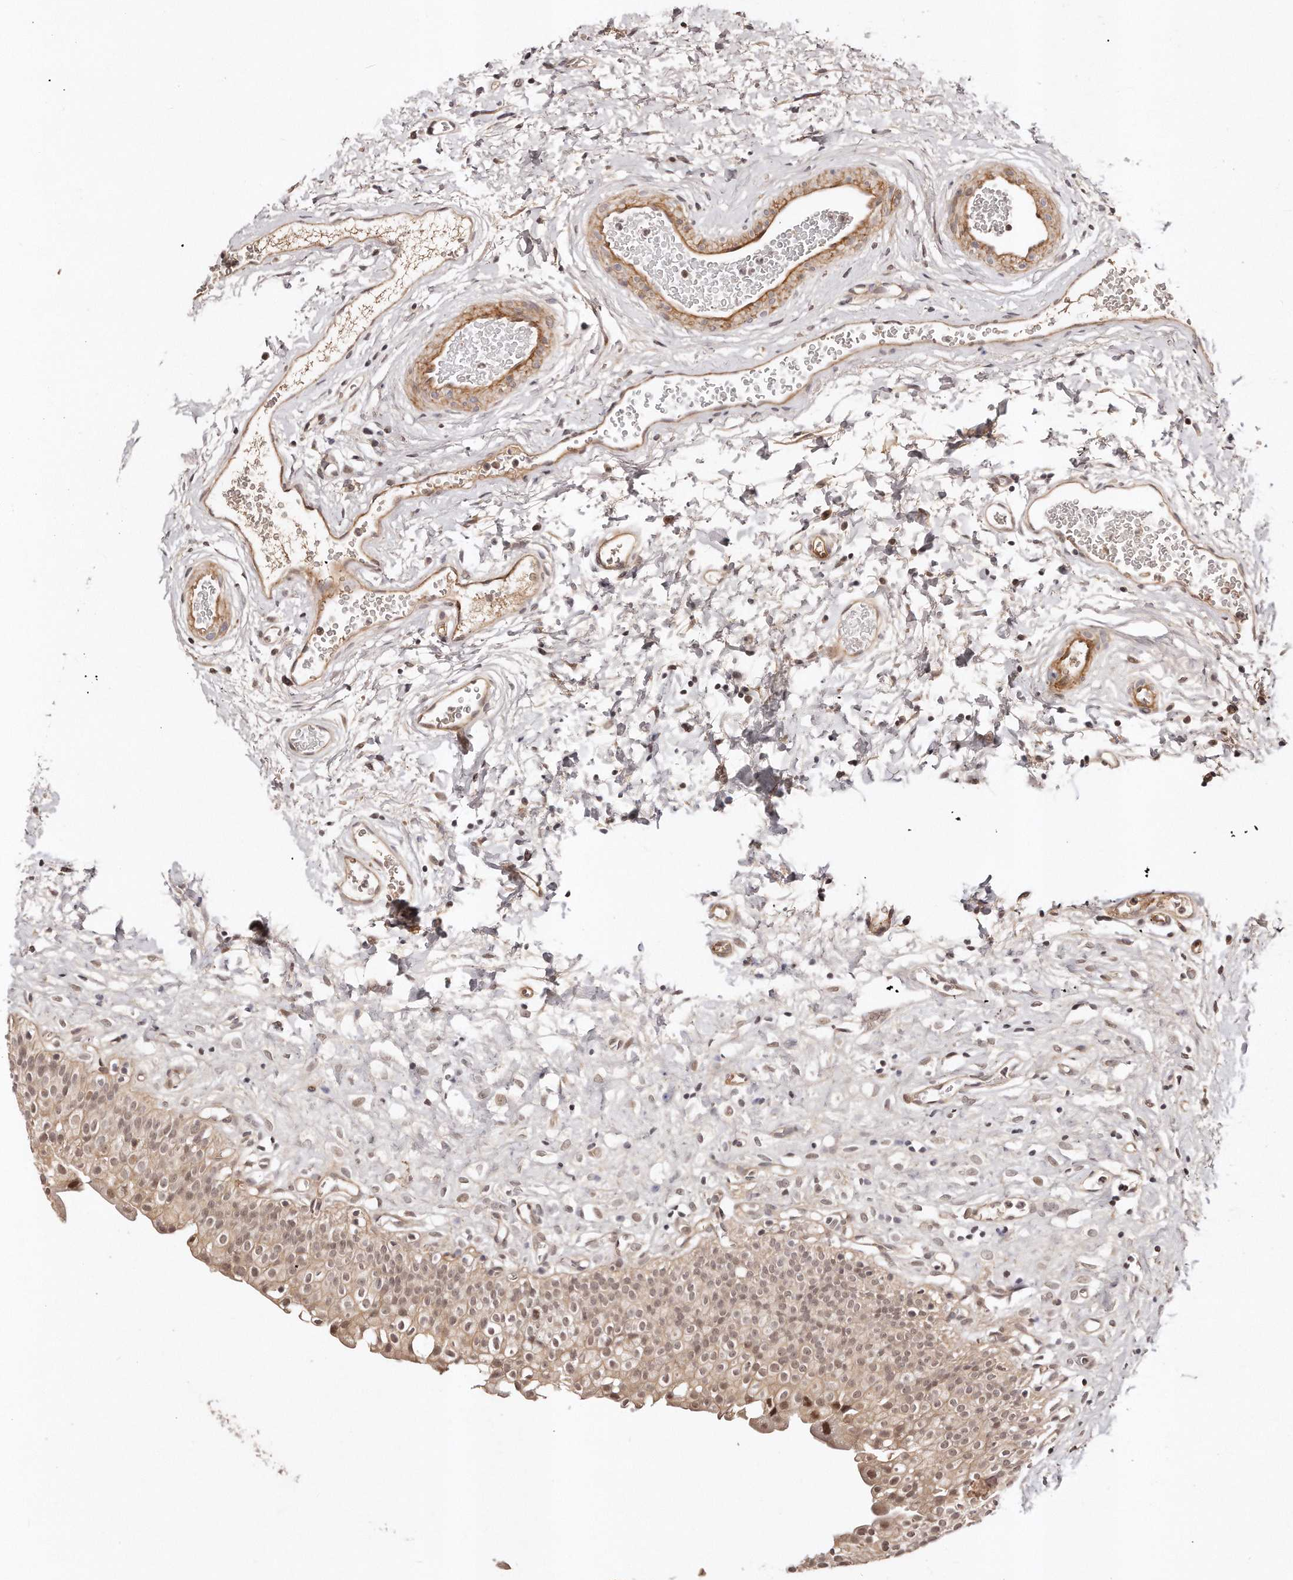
{"staining": {"intensity": "moderate", "quantity": "25%-75%", "location": "cytoplasmic/membranous,nuclear"}, "tissue": "urinary bladder", "cell_type": "Urothelial cells", "image_type": "normal", "snomed": [{"axis": "morphology", "description": "Normal tissue, NOS"}, {"axis": "topography", "description": "Urinary bladder"}], "caption": "A photomicrograph of urinary bladder stained for a protein shows moderate cytoplasmic/membranous,nuclear brown staining in urothelial cells. The staining was performed using DAB to visualize the protein expression in brown, while the nuclei were stained in blue with hematoxylin (Magnification: 20x).", "gene": "SOX4", "patient": {"sex": "male", "age": 51}}